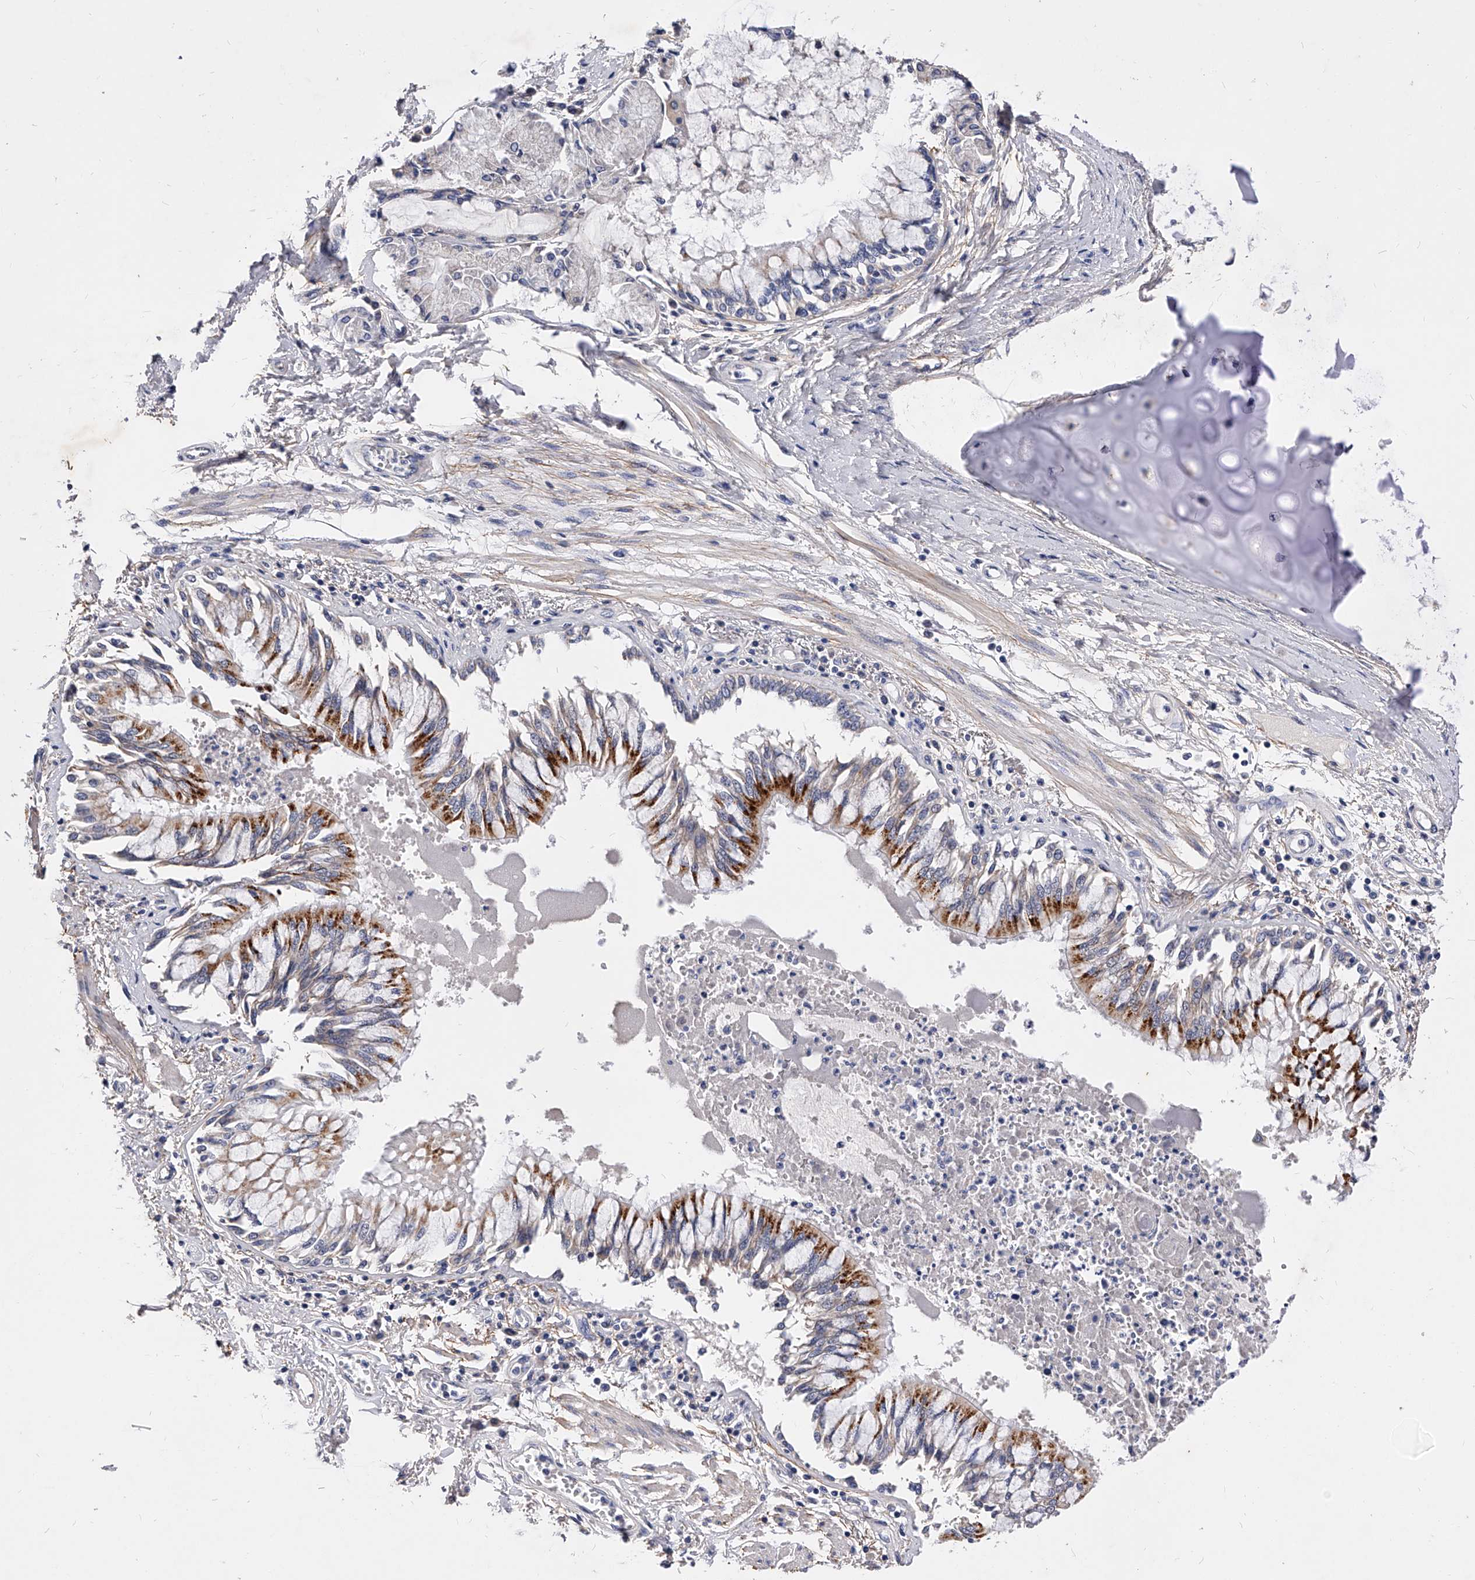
{"staining": {"intensity": "strong", "quantity": "25%-75%", "location": "cytoplasmic/membranous"}, "tissue": "bronchus", "cell_type": "Respiratory epithelial cells", "image_type": "normal", "snomed": [{"axis": "morphology", "description": "Normal tissue, NOS"}, {"axis": "topography", "description": "Cartilage tissue"}, {"axis": "topography", "description": "Bronchus"}, {"axis": "topography", "description": "Lung"}], "caption": "High-power microscopy captured an immunohistochemistry (IHC) histopathology image of normal bronchus, revealing strong cytoplasmic/membranous expression in approximately 25%-75% of respiratory epithelial cells.", "gene": "ZNF529", "patient": {"sex": "female", "age": 49}}